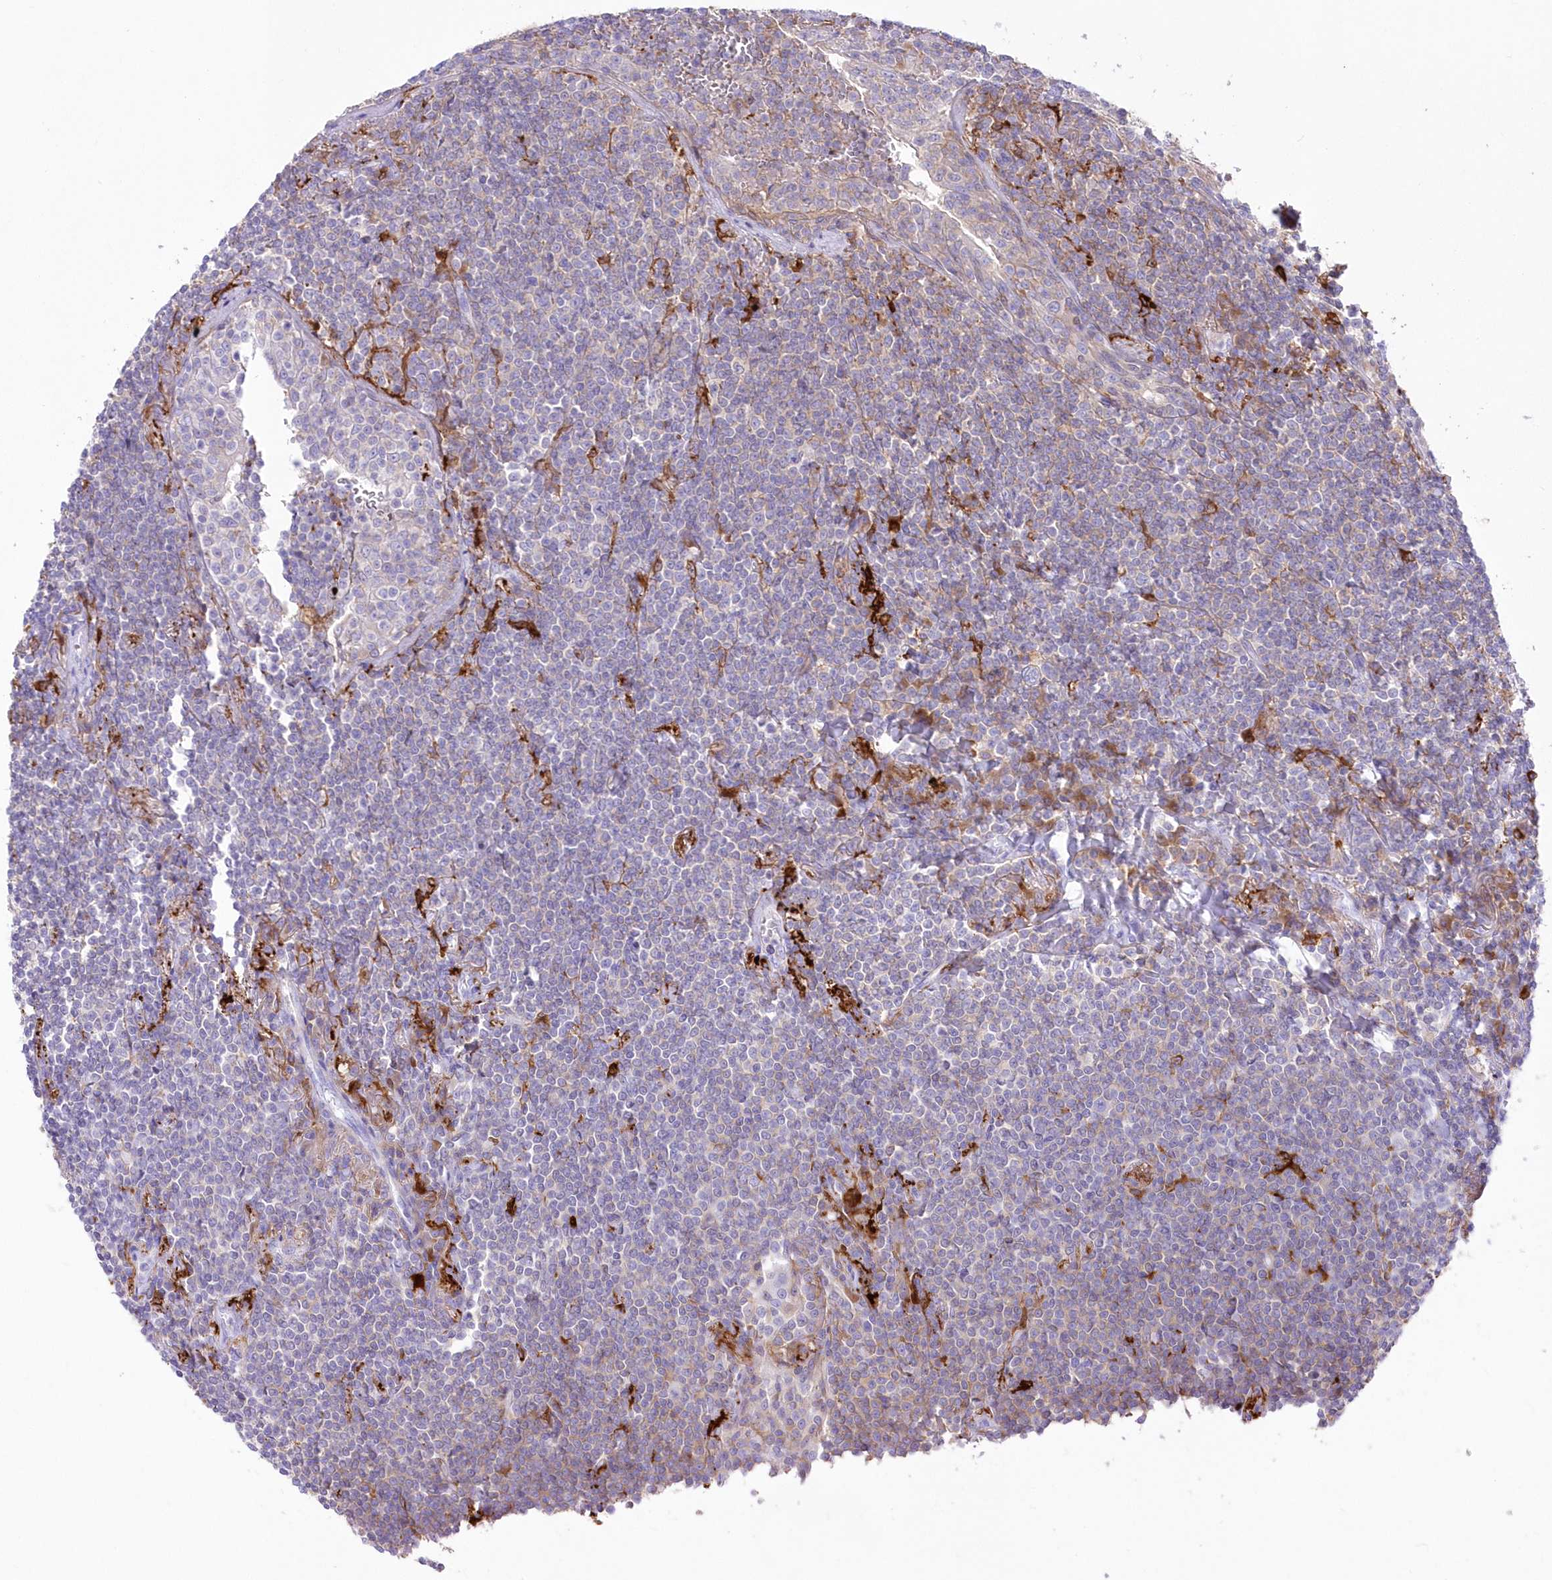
{"staining": {"intensity": "negative", "quantity": "none", "location": "none"}, "tissue": "lymphoma", "cell_type": "Tumor cells", "image_type": "cancer", "snomed": [{"axis": "morphology", "description": "Malignant lymphoma, non-Hodgkin's type, Low grade"}, {"axis": "topography", "description": "Lung"}], "caption": "IHC of low-grade malignant lymphoma, non-Hodgkin's type exhibits no expression in tumor cells.", "gene": "DNAJC19", "patient": {"sex": "female", "age": 71}}